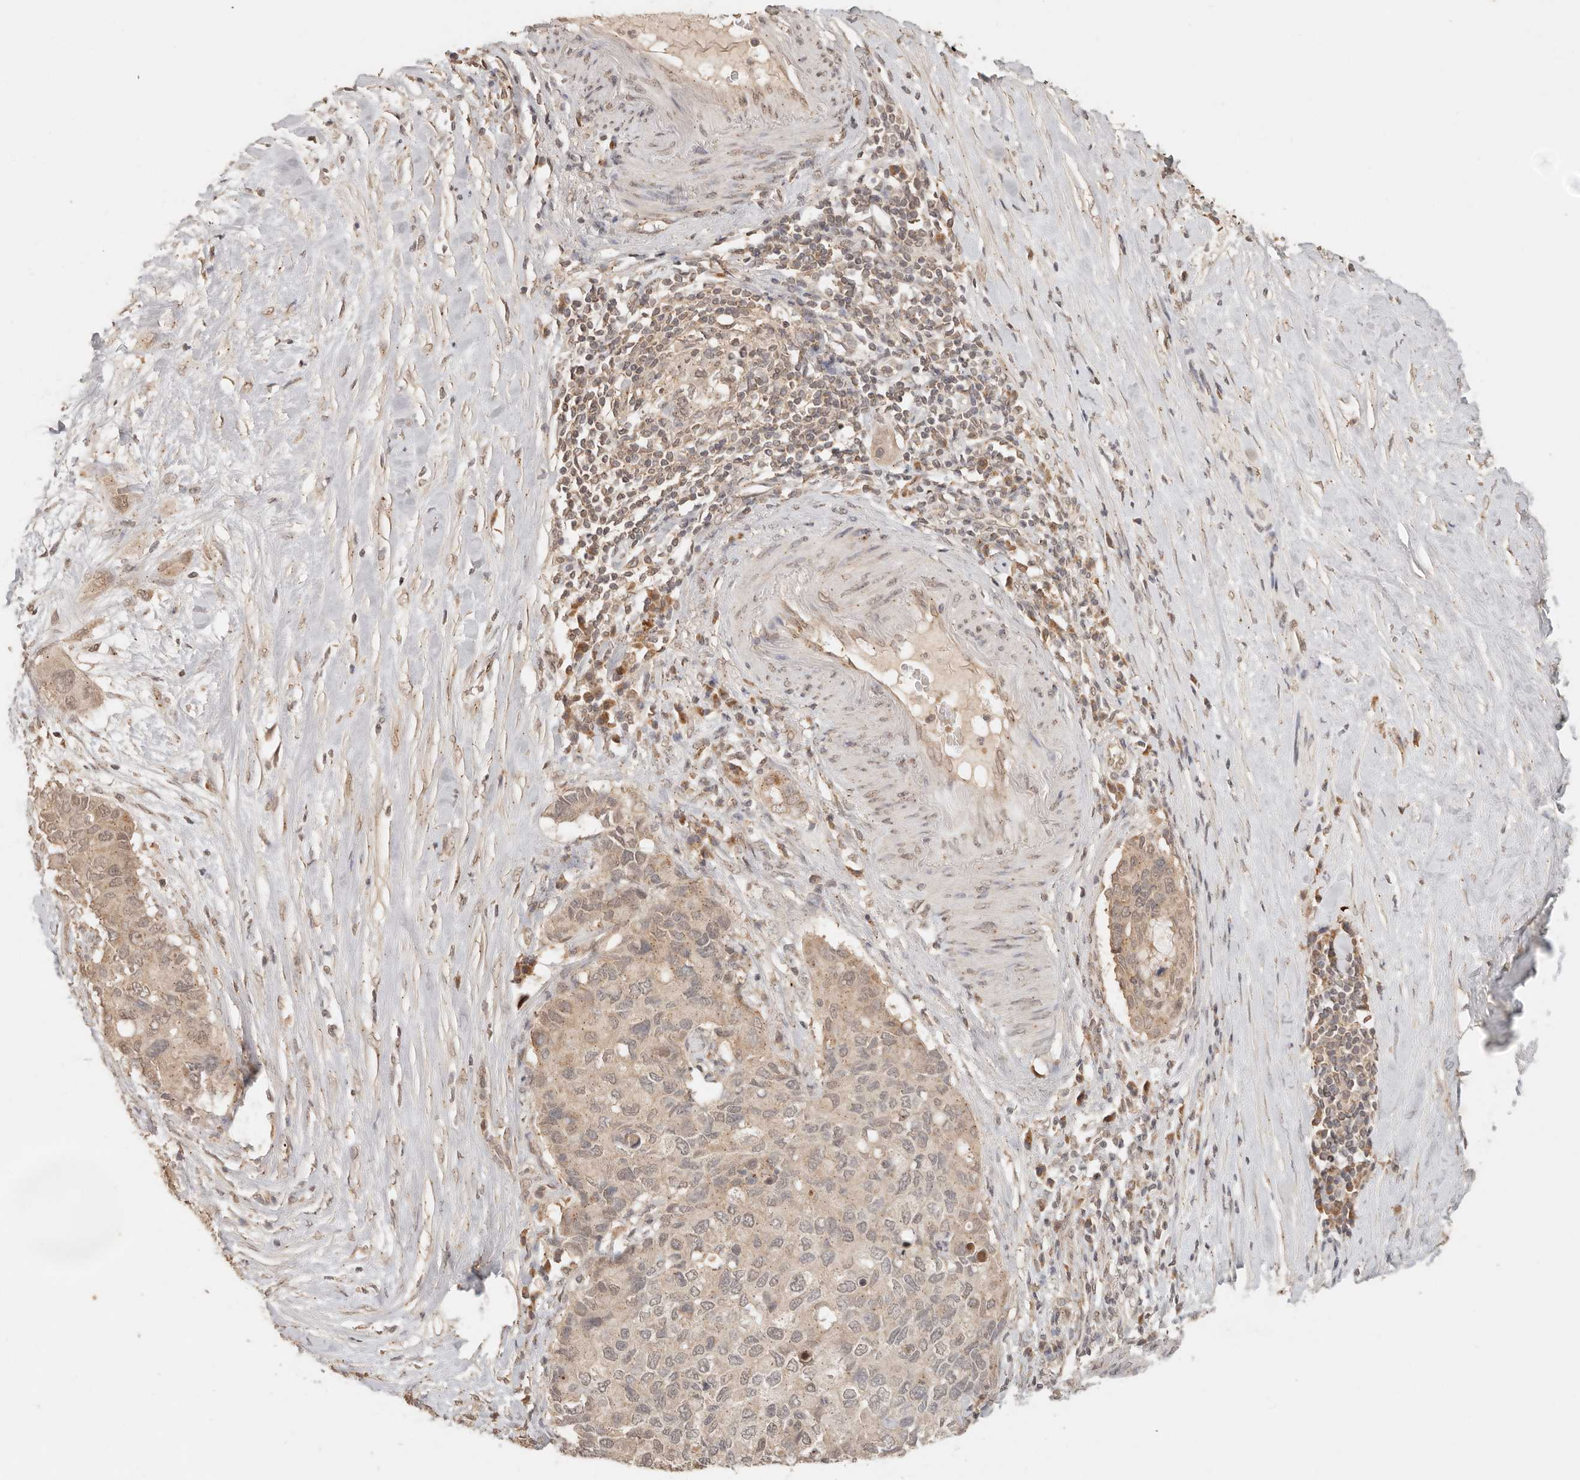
{"staining": {"intensity": "weak", "quantity": "25%-75%", "location": "cytoplasmic/membranous"}, "tissue": "pancreatic cancer", "cell_type": "Tumor cells", "image_type": "cancer", "snomed": [{"axis": "morphology", "description": "Adenocarcinoma, NOS"}, {"axis": "topography", "description": "Pancreas"}], "caption": "Tumor cells show low levels of weak cytoplasmic/membranous expression in about 25%-75% of cells in pancreatic cancer (adenocarcinoma).", "gene": "LMO4", "patient": {"sex": "female", "age": 56}}